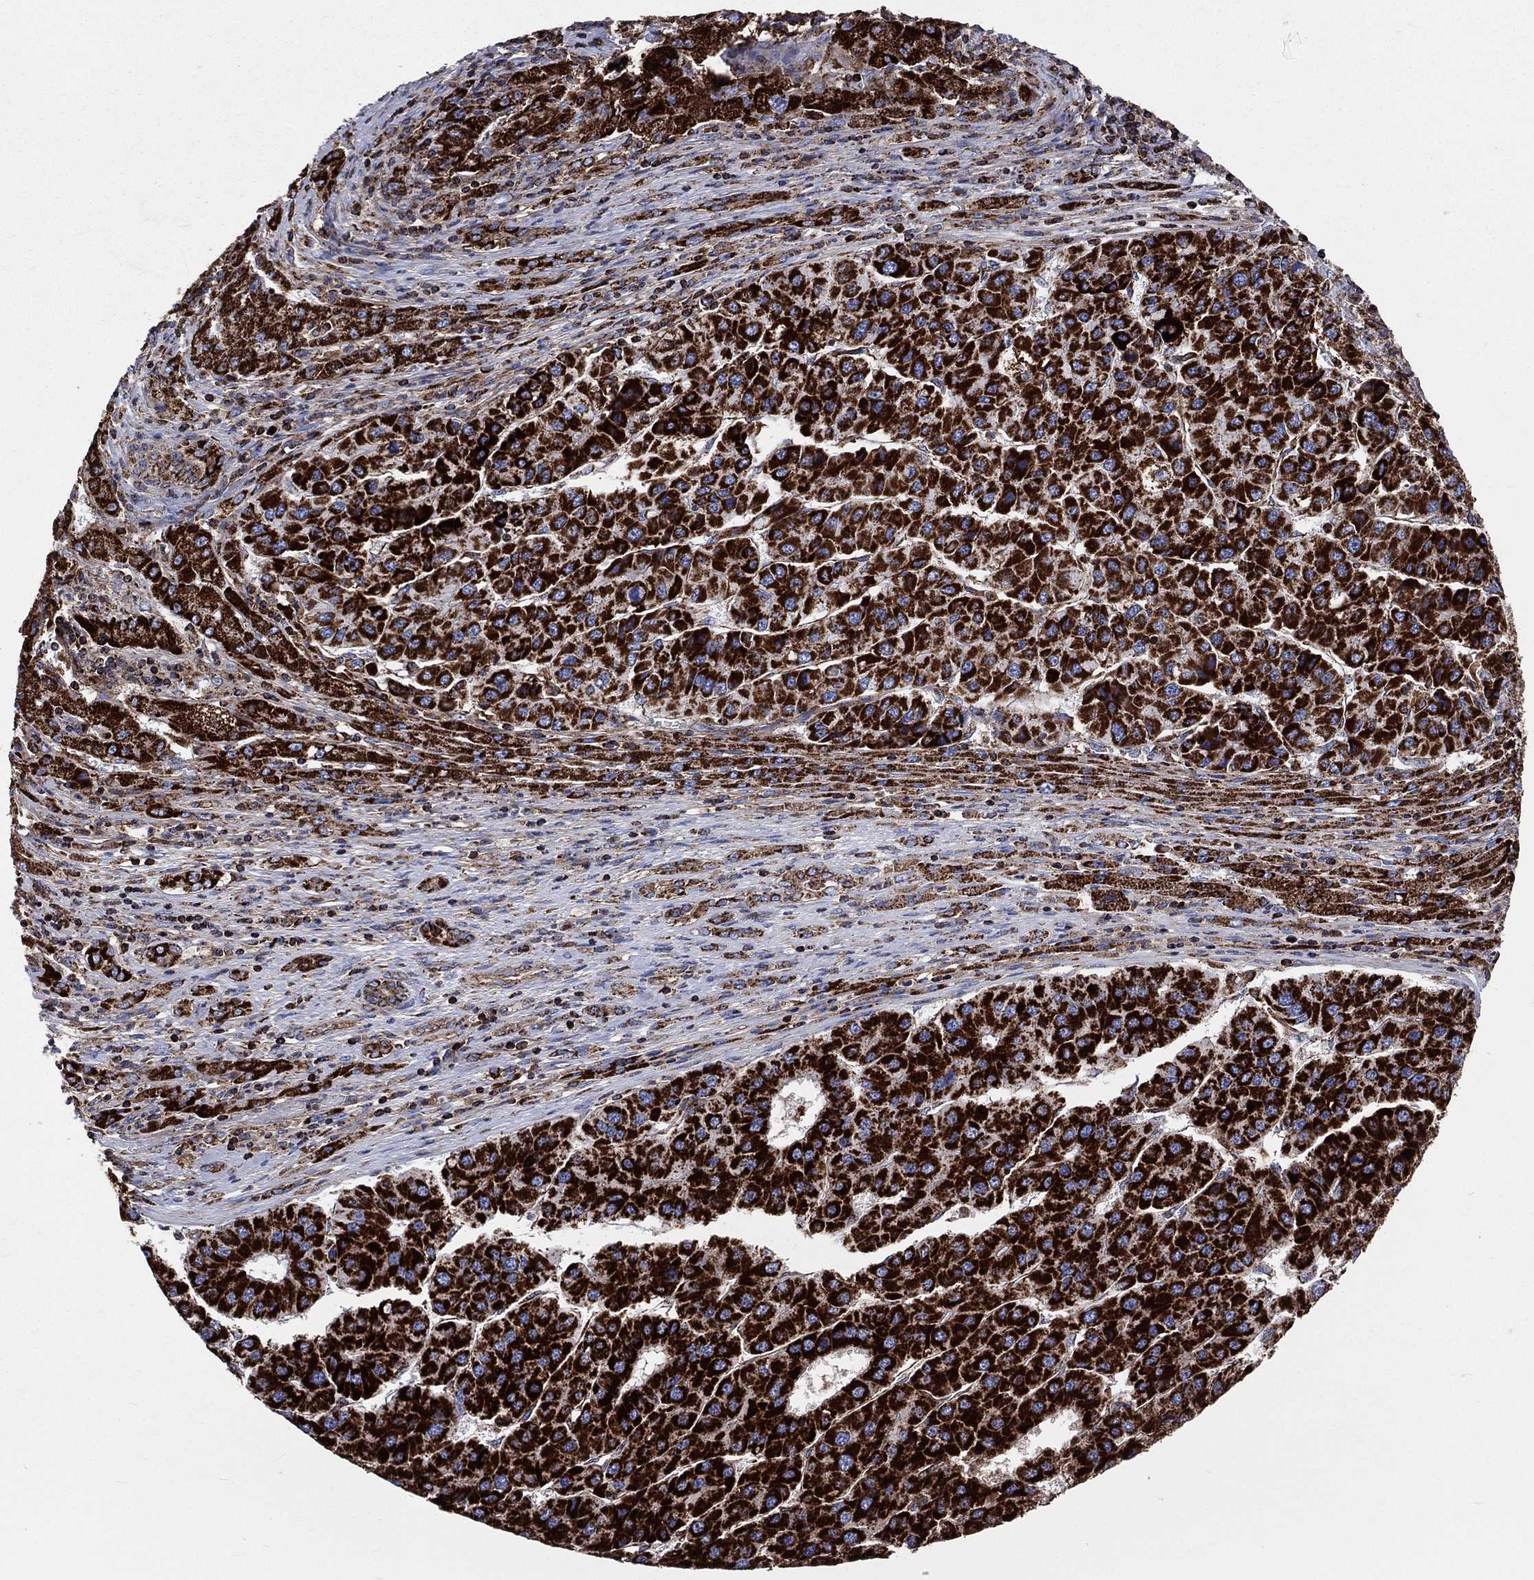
{"staining": {"intensity": "strong", "quantity": ">75%", "location": "cytoplasmic/membranous"}, "tissue": "liver cancer", "cell_type": "Tumor cells", "image_type": "cancer", "snomed": [{"axis": "morphology", "description": "Carcinoma, Hepatocellular, NOS"}, {"axis": "topography", "description": "Liver"}], "caption": "This is an image of IHC staining of liver cancer (hepatocellular carcinoma), which shows strong staining in the cytoplasmic/membranous of tumor cells.", "gene": "ANKRD37", "patient": {"sex": "male", "age": 73}}